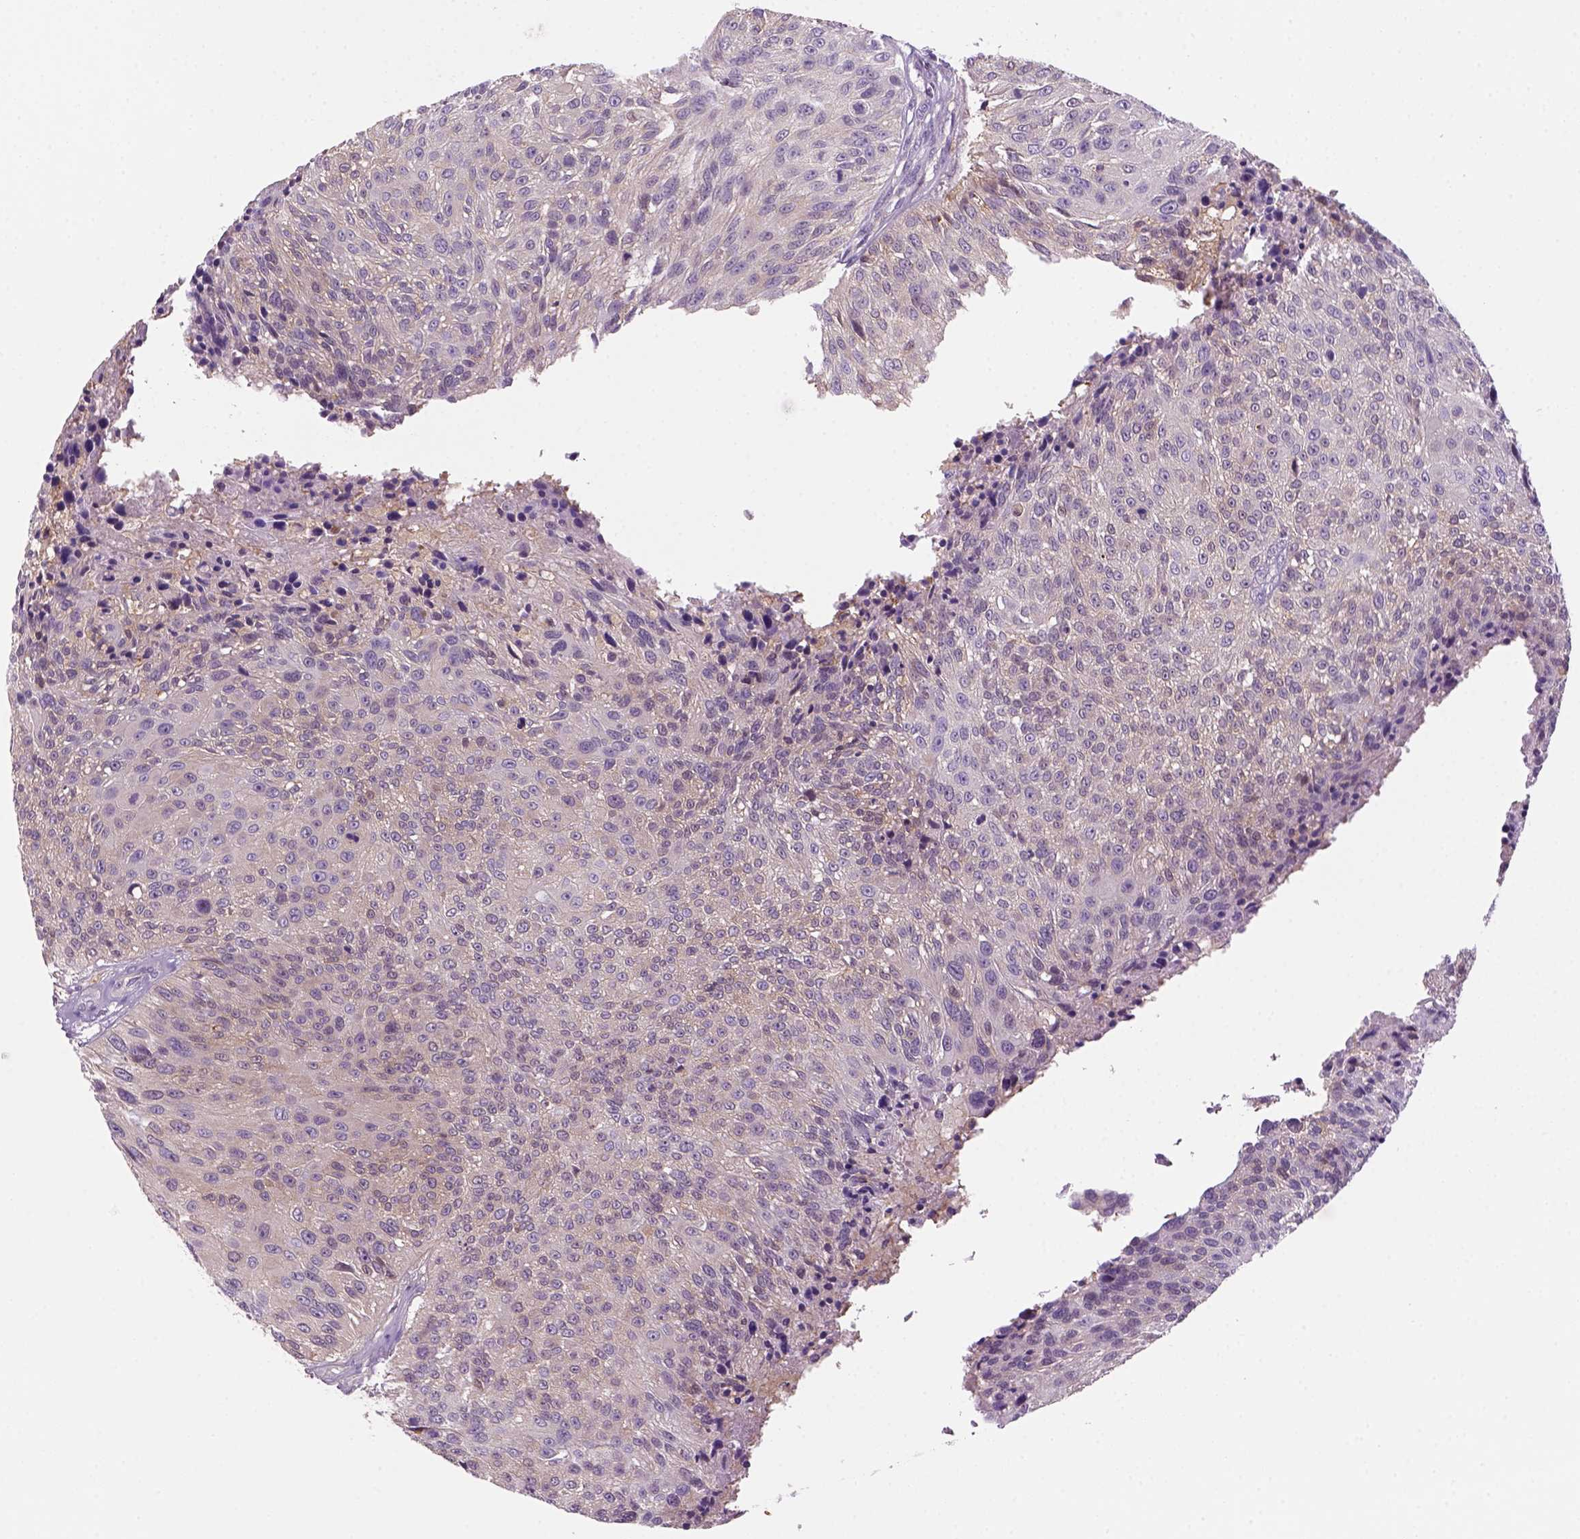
{"staining": {"intensity": "negative", "quantity": "none", "location": "none"}, "tissue": "urothelial cancer", "cell_type": "Tumor cells", "image_type": "cancer", "snomed": [{"axis": "morphology", "description": "Urothelial carcinoma, NOS"}, {"axis": "topography", "description": "Urinary bladder"}], "caption": "Photomicrograph shows no protein expression in tumor cells of transitional cell carcinoma tissue. (Stains: DAB immunohistochemistry with hematoxylin counter stain, Microscopy: brightfield microscopy at high magnification).", "gene": "GOT1", "patient": {"sex": "male", "age": 55}}